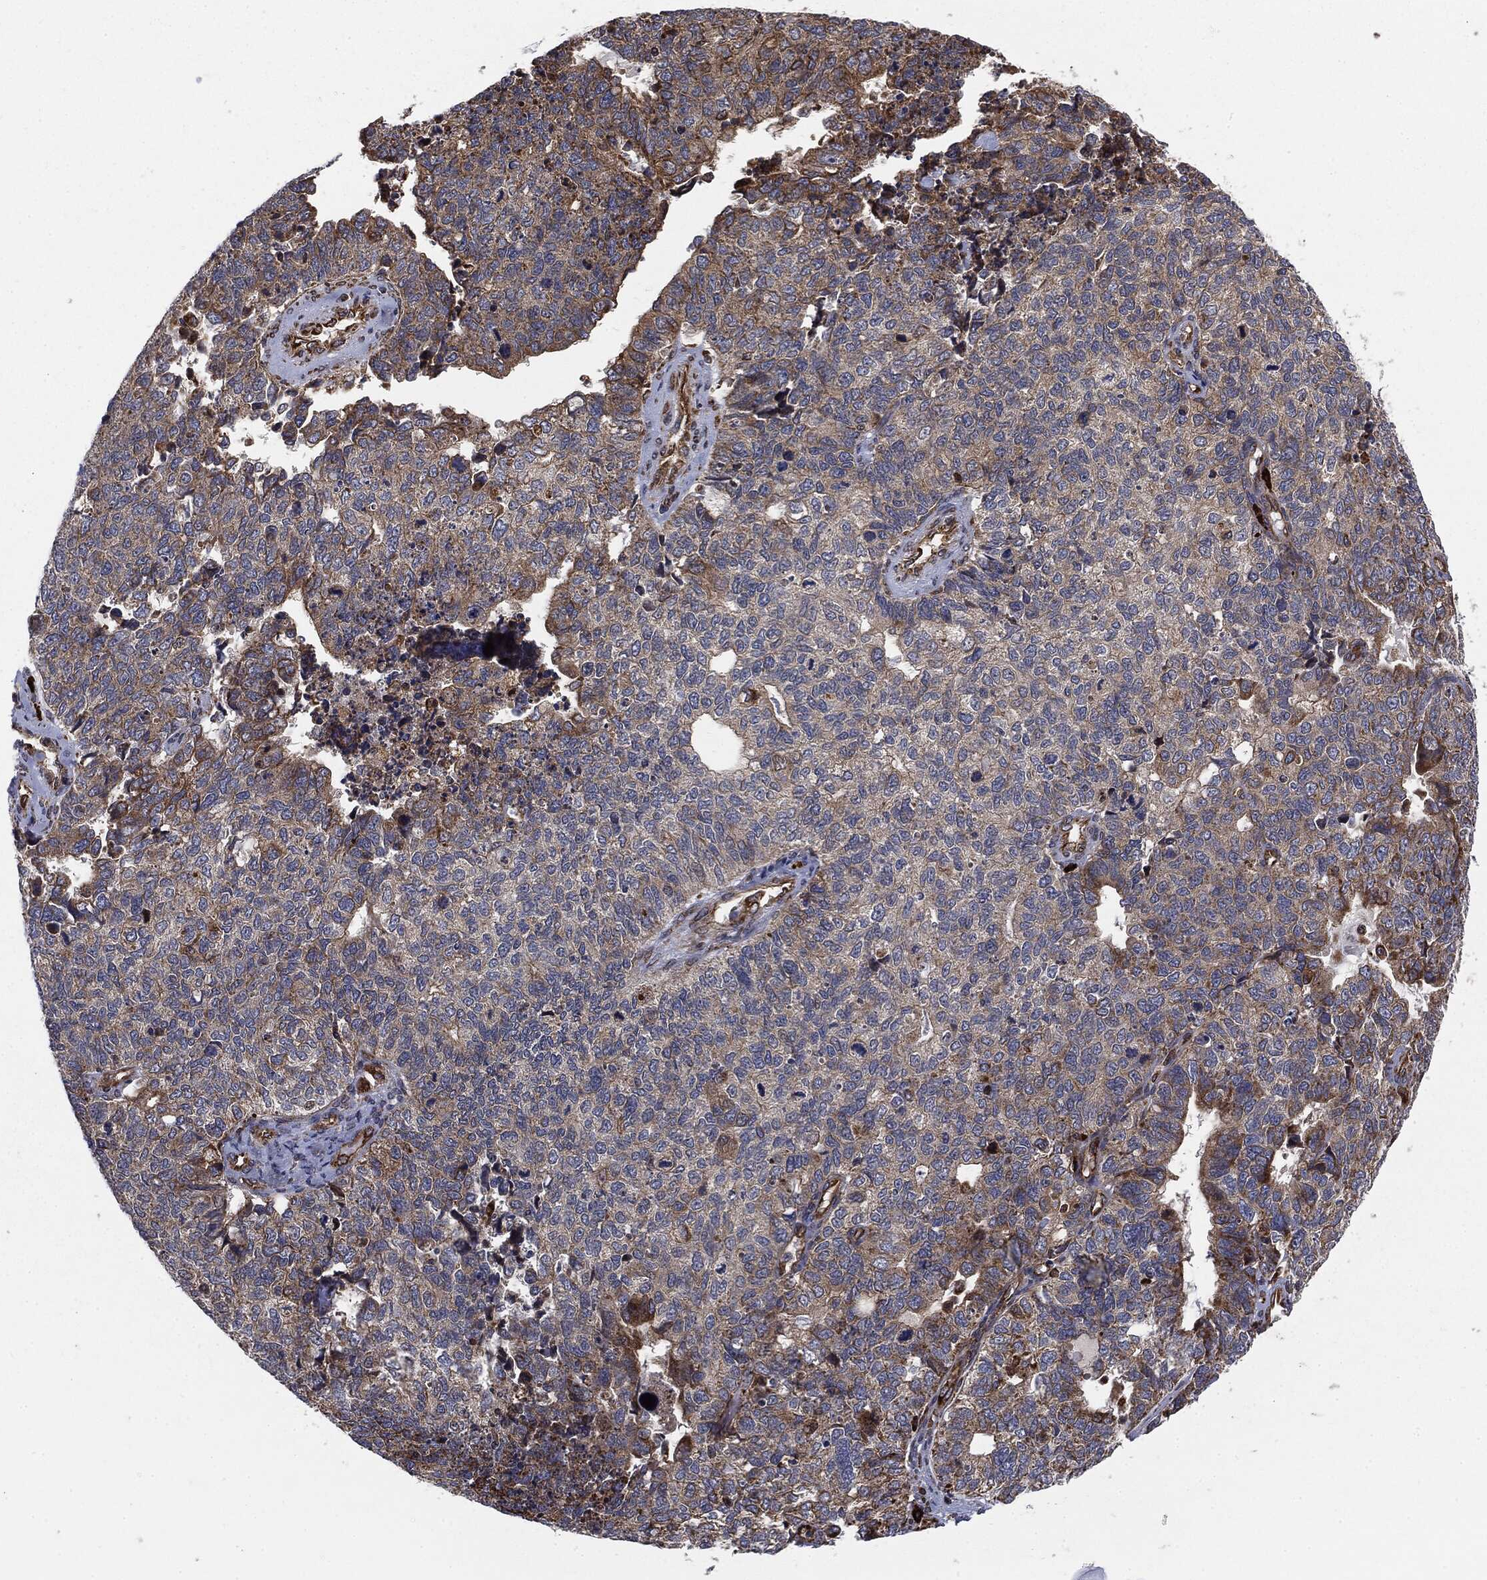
{"staining": {"intensity": "moderate", "quantity": "25%-75%", "location": "cytoplasmic/membranous"}, "tissue": "cervical cancer", "cell_type": "Tumor cells", "image_type": "cancer", "snomed": [{"axis": "morphology", "description": "Squamous cell carcinoma, NOS"}, {"axis": "topography", "description": "Cervix"}], "caption": "A micrograph of human squamous cell carcinoma (cervical) stained for a protein shows moderate cytoplasmic/membranous brown staining in tumor cells.", "gene": "CYLD", "patient": {"sex": "female", "age": 63}}